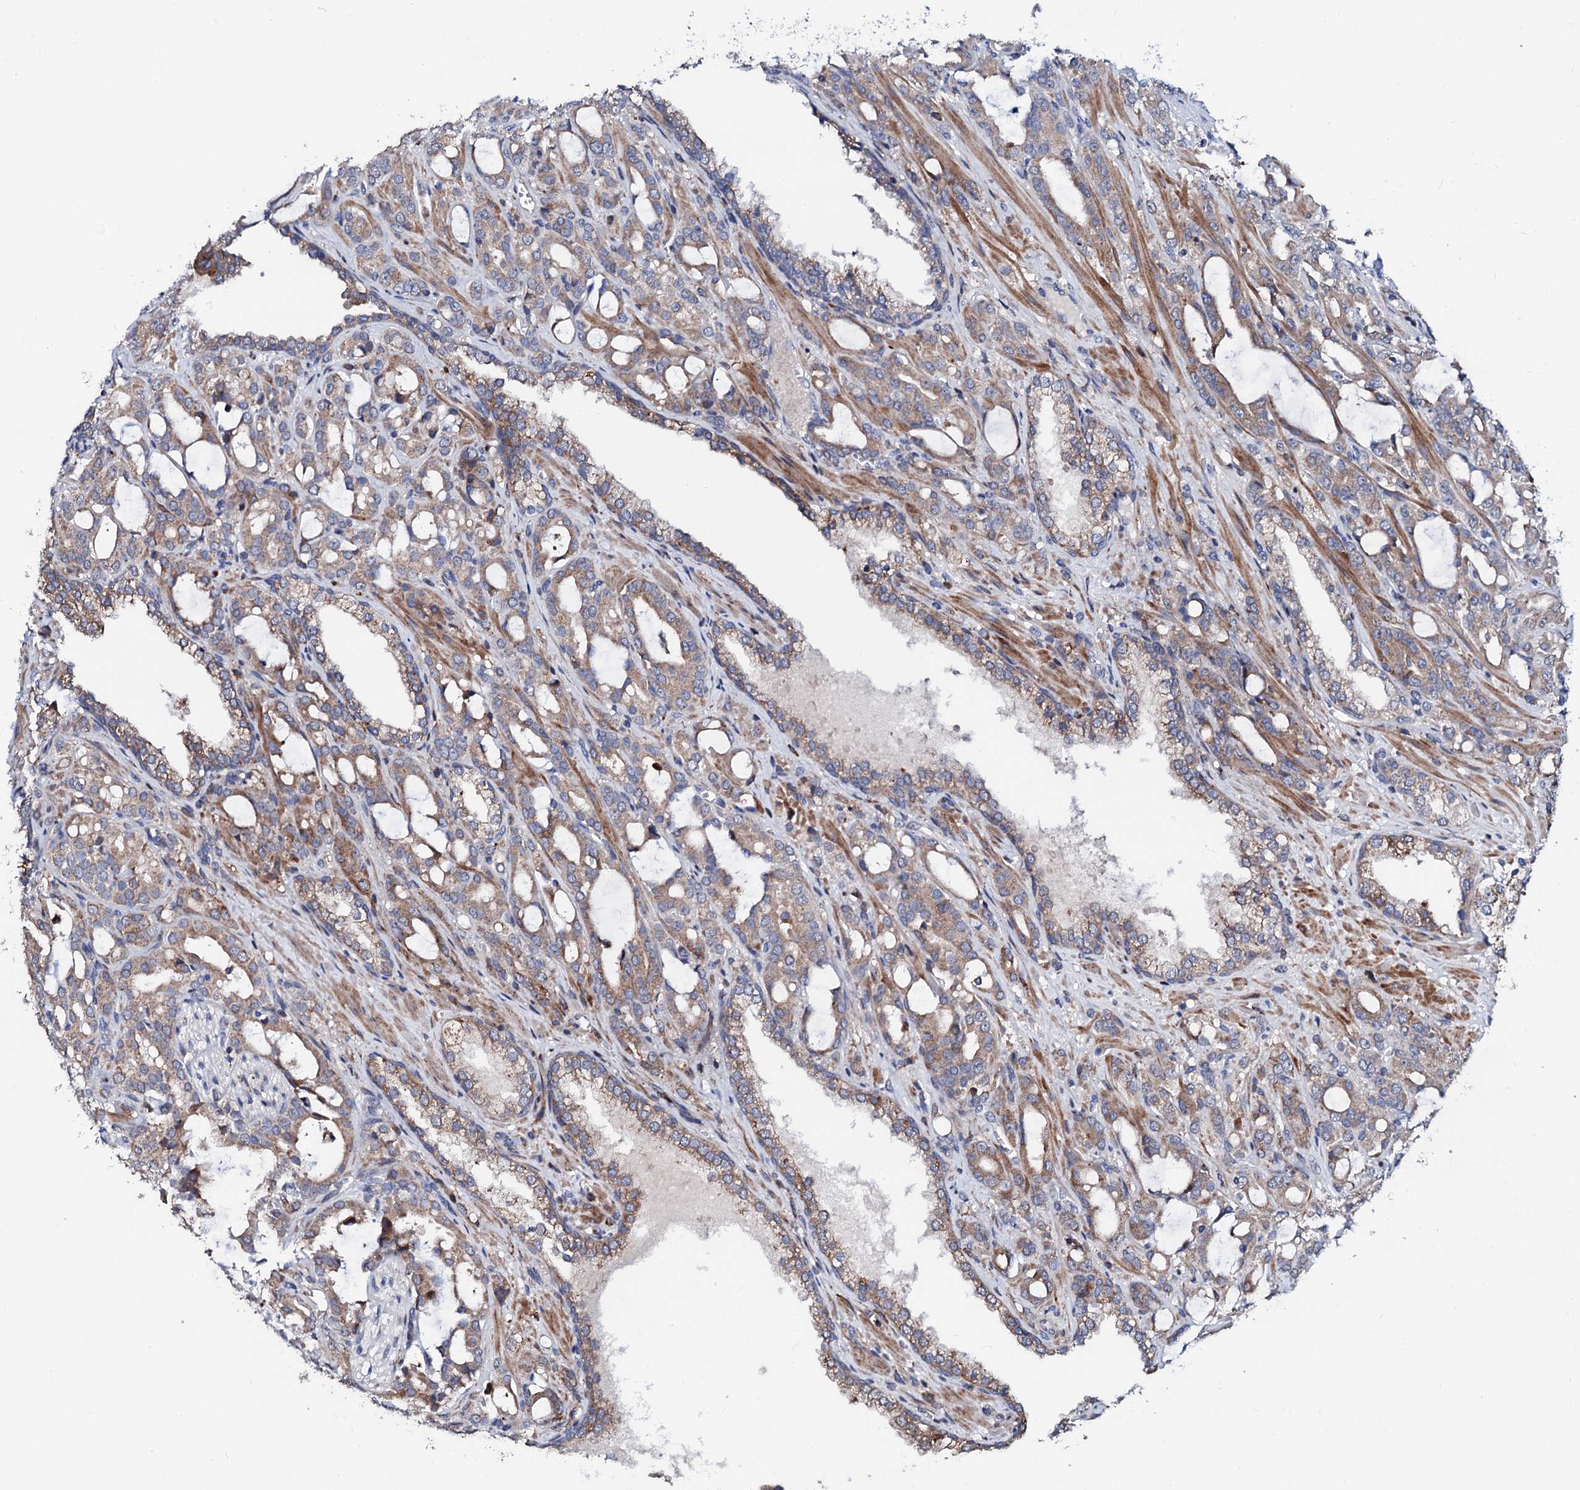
{"staining": {"intensity": "moderate", "quantity": ">75%", "location": "cytoplasmic/membranous"}, "tissue": "prostate cancer", "cell_type": "Tumor cells", "image_type": "cancer", "snomed": [{"axis": "morphology", "description": "Adenocarcinoma, High grade"}, {"axis": "topography", "description": "Prostate"}], "caption": "Immunohistochemistry (IHC) (DAB (3,3'-diaminobenzidine)) staining of prostate high-grade adenocarcinoma reveals moderate cytoplasmic/membranous protein positivity in approximately >75% of tumor cells.", "gene": "TCIRG1", "patient": {"sex": "male", "age": 72}}